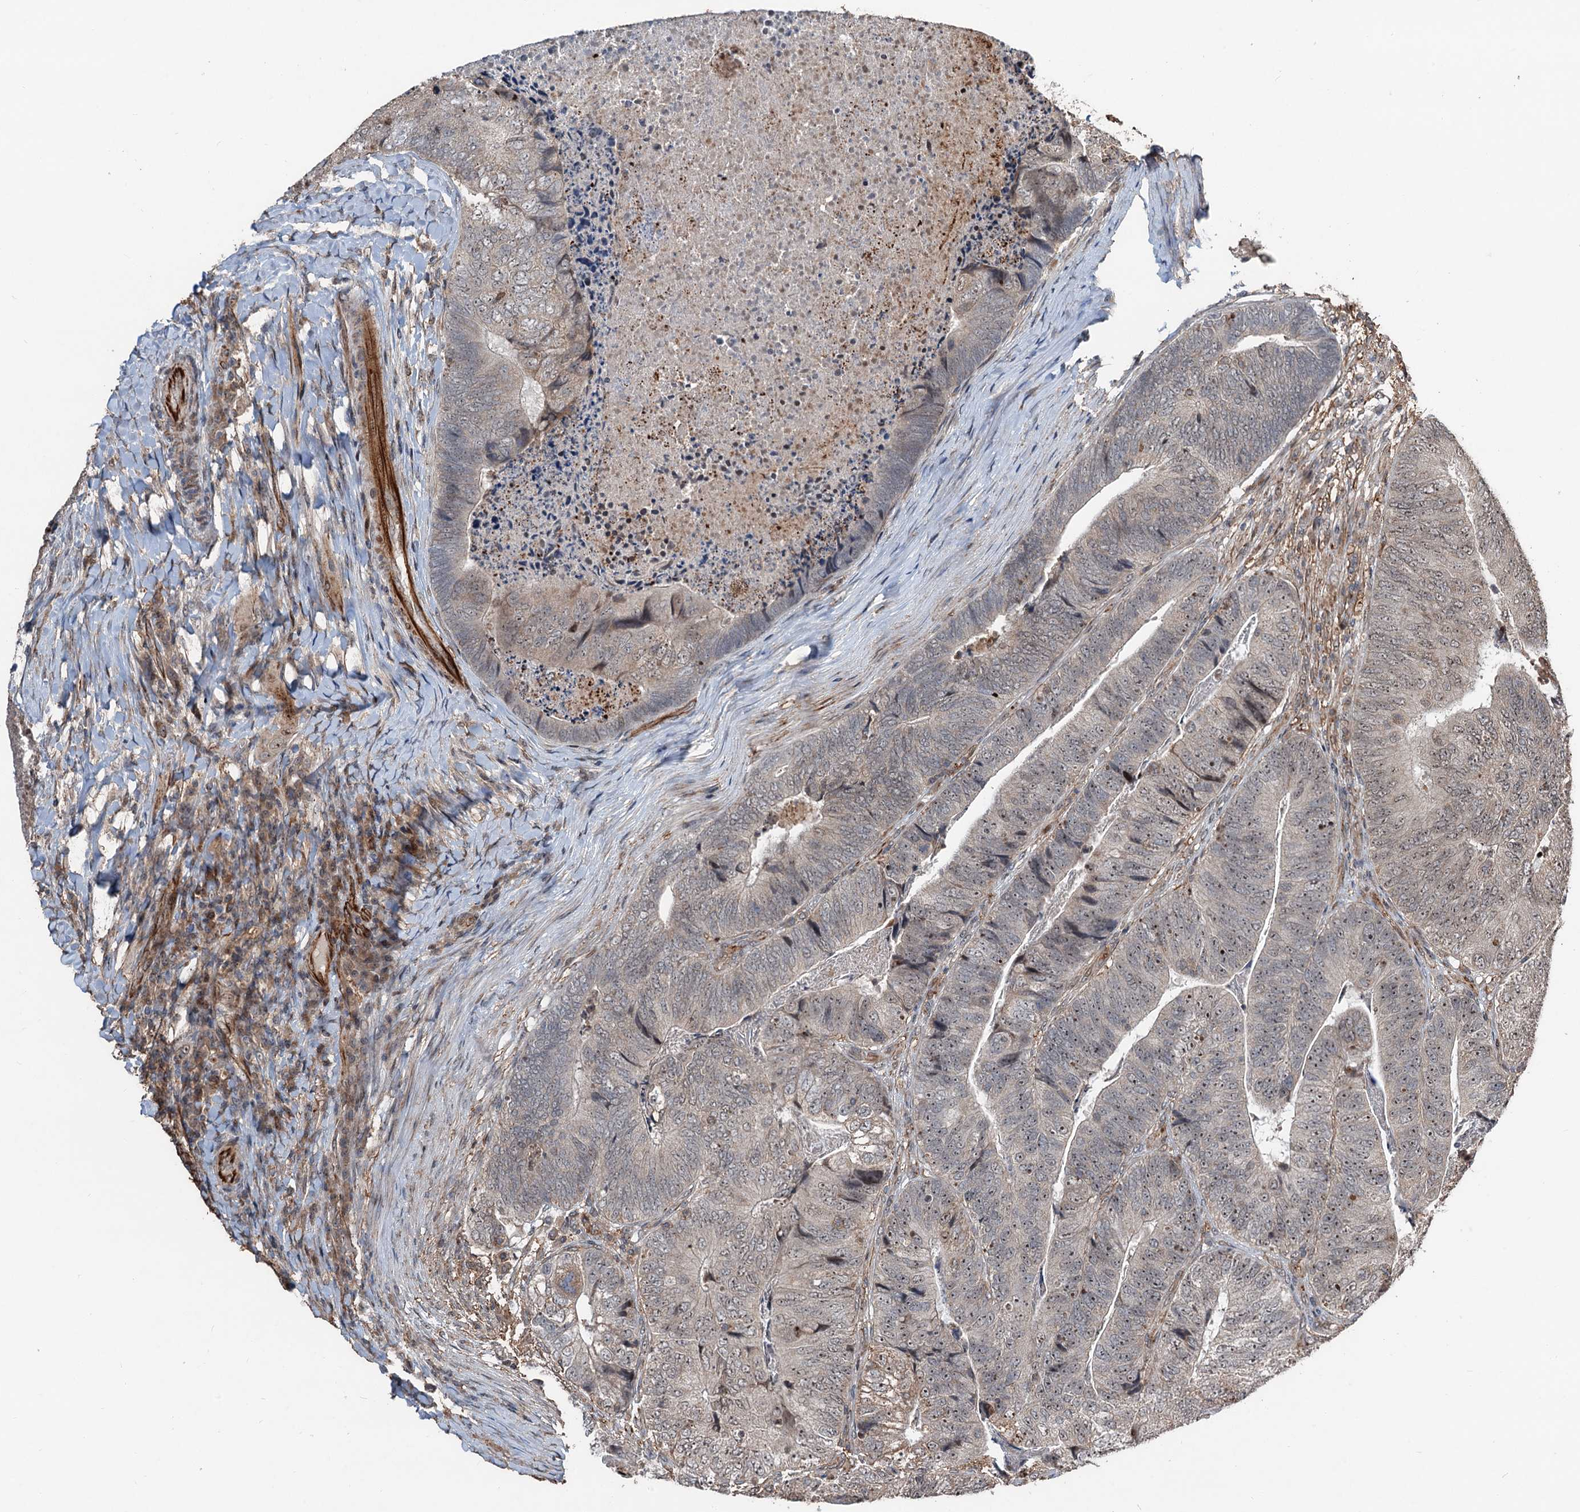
{"staining": {"intensity": "weak", "quantity": "25%-75%", "location": "nuclear"}, "tissue": "colorectal cancer", "cell_type": "Tumor cells", "image_type": "cancer", "snomed": [{"axis": "morphology", "description": "Adenocarcinoma, NOS"}, {"axis": "topography", "description": "Colon"}], "caption": "Immunohistochemistry (IHC) histopathology image of neoplastic tissue: colorectal cancer (adenocarcinoma) stained using immunohistochemistry (IHC) reveals low levels of weak protein expression localized specifically in the nuclear of tumor cells, appearing as a nuclear brown color.", "gene": "TMA16", "patient": {"sex": "female", "age": 67}}